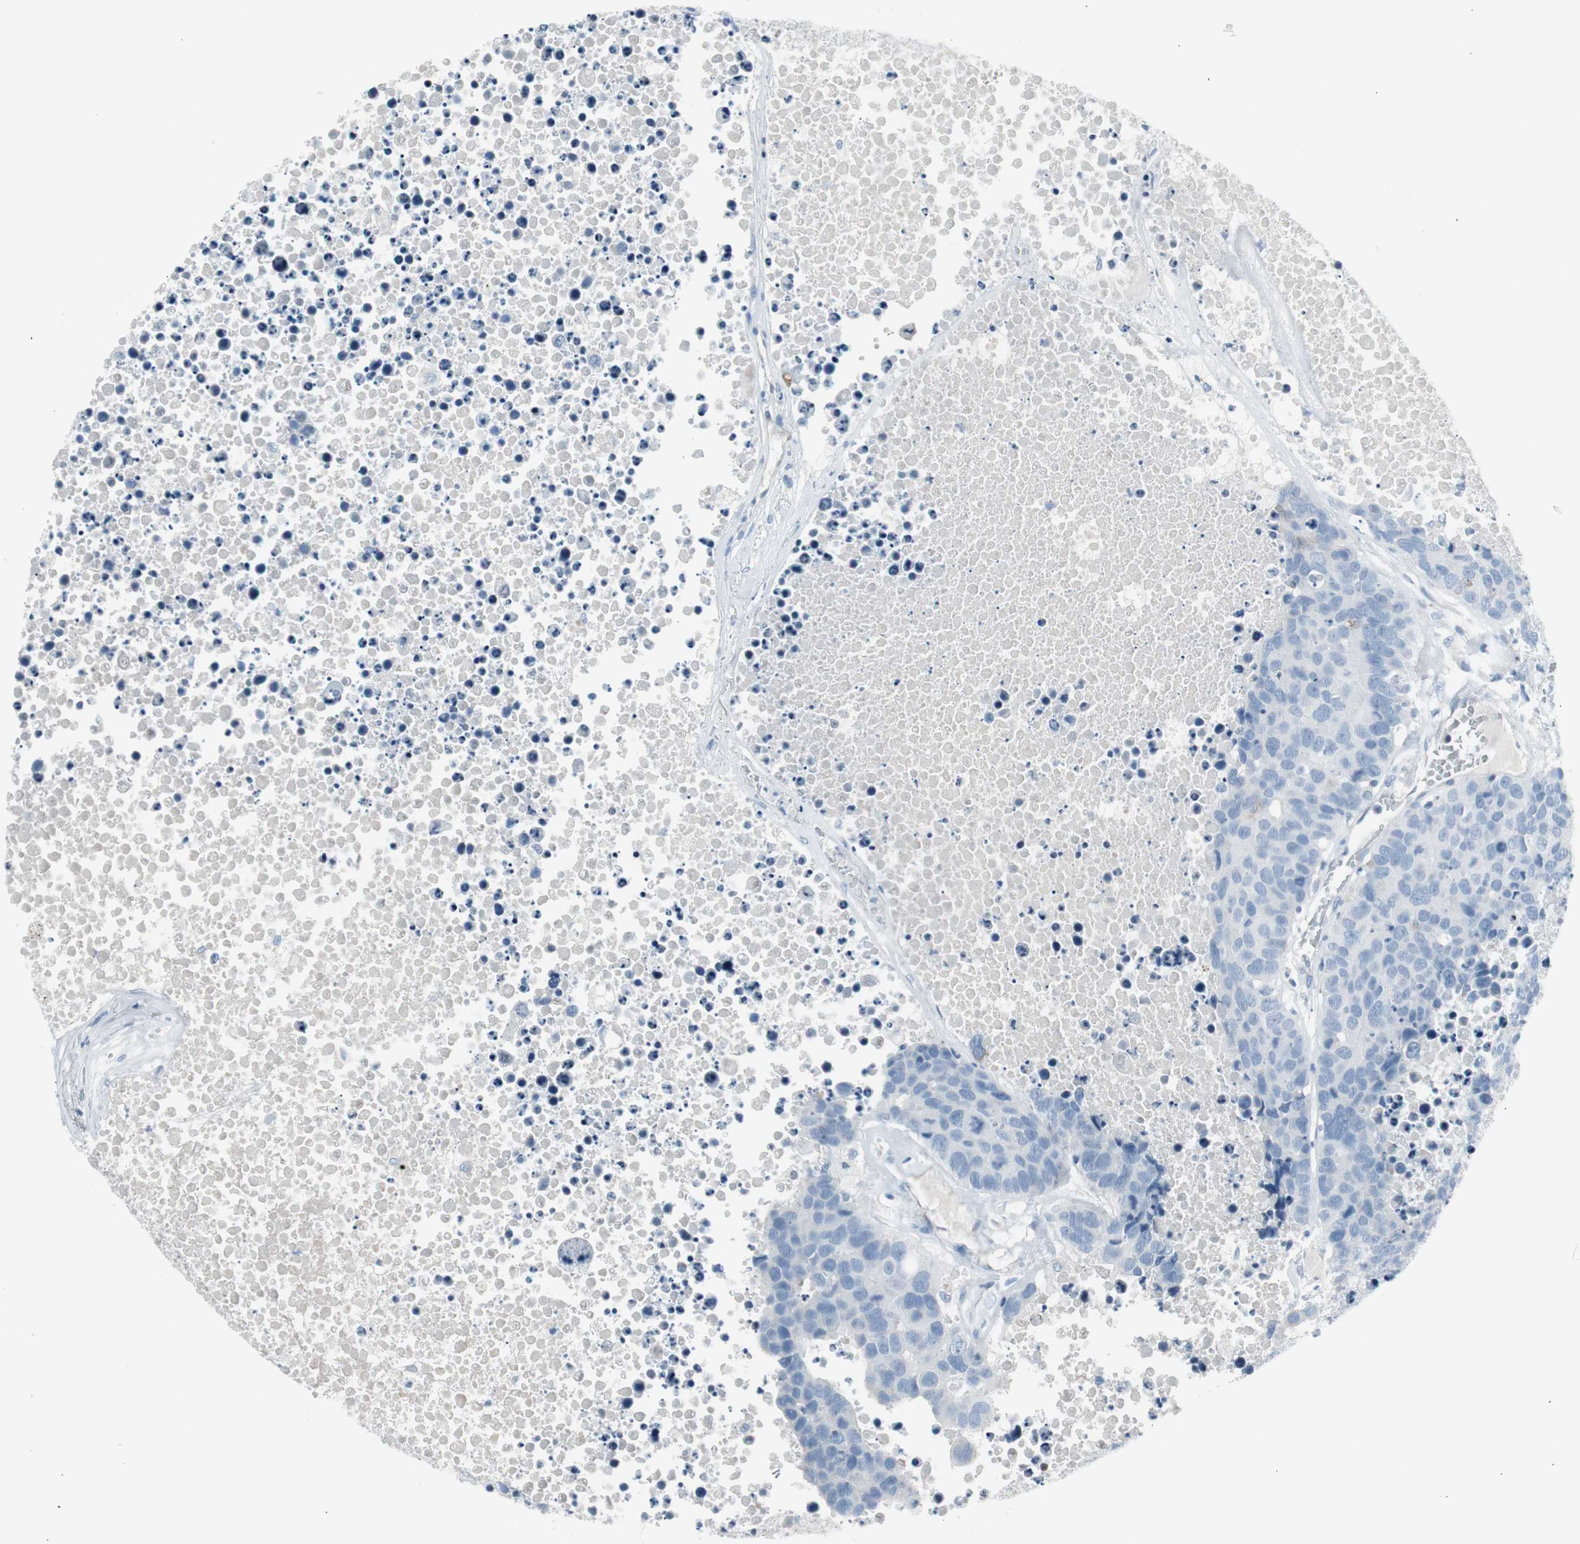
{"staining": {"intensity": "negative", "quantity": "none", "location": "none"}, "tissue": "carcinoid", "cell_type": "Tumor cells", "image_type": "cancer", "snomed": [{"axis": "morphology", "description": "Carcinoid, malignant, NOS"}, {"axis": "topography", "description": "Lung"}], "caption": "Tumor cells are negative for brown protein staining in carcinoid (malignant).", "gene": "AGR2", "patient": {"sex": "male", "age": 60}}